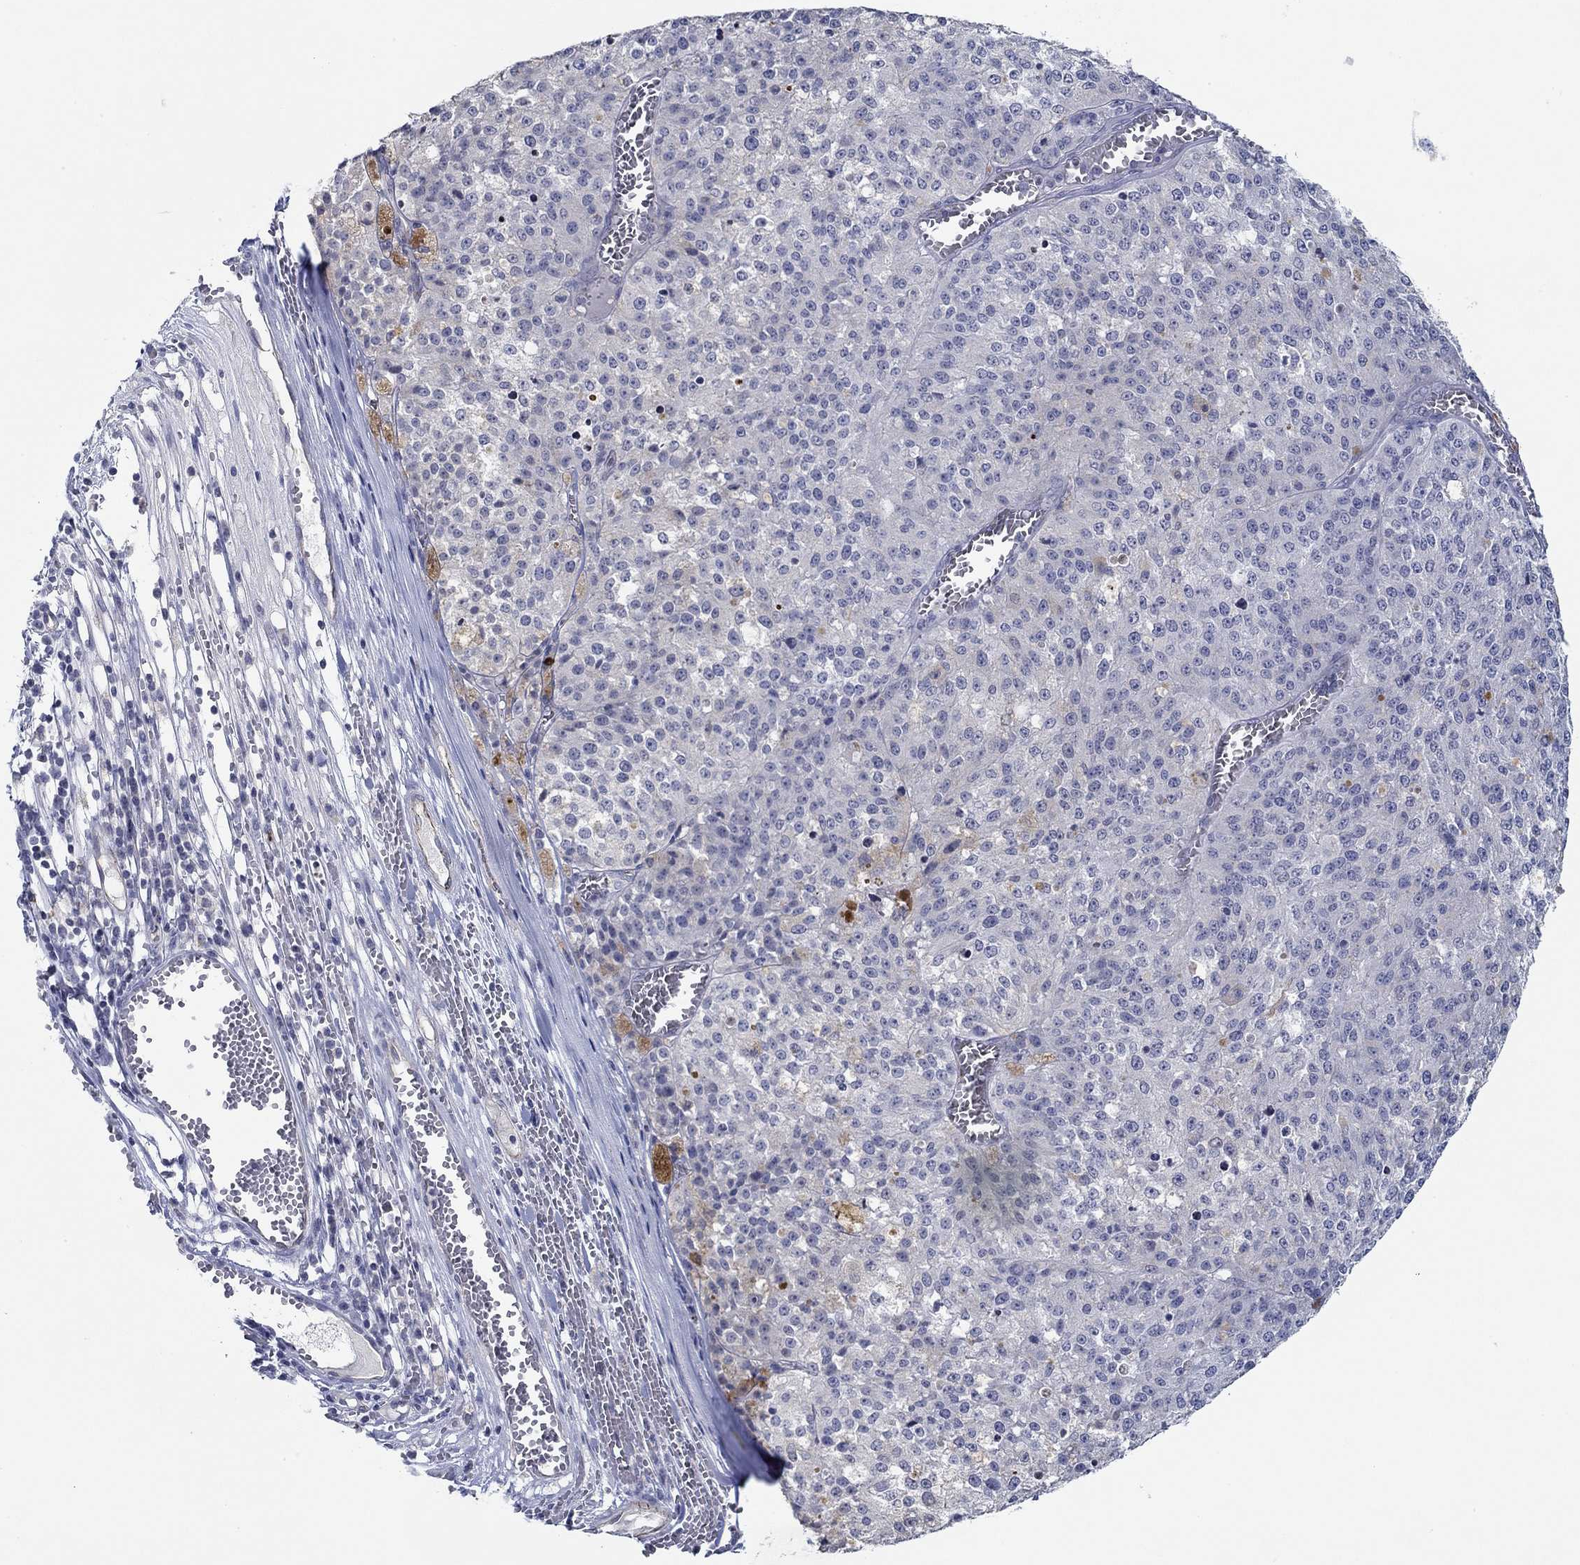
{"staining": {"intensity": "negative", "quantity": "none", "location": "none"}, "tissue": "melanoma", "cell_type": "Tumor cells", "image_type": "cancer", "snomed": [{"axis": "morphology", "description": "Malignant melanoma, Metastatic site"}, {"axis": "topography", "description": "Lymph node"}], "caption": "This is a image of IHC staining of malignant melanoma (metastatic site), which shows no positivity in tumor cells.", "gene": "GJA5", "patient": {"sex": "female", "age": 64}}